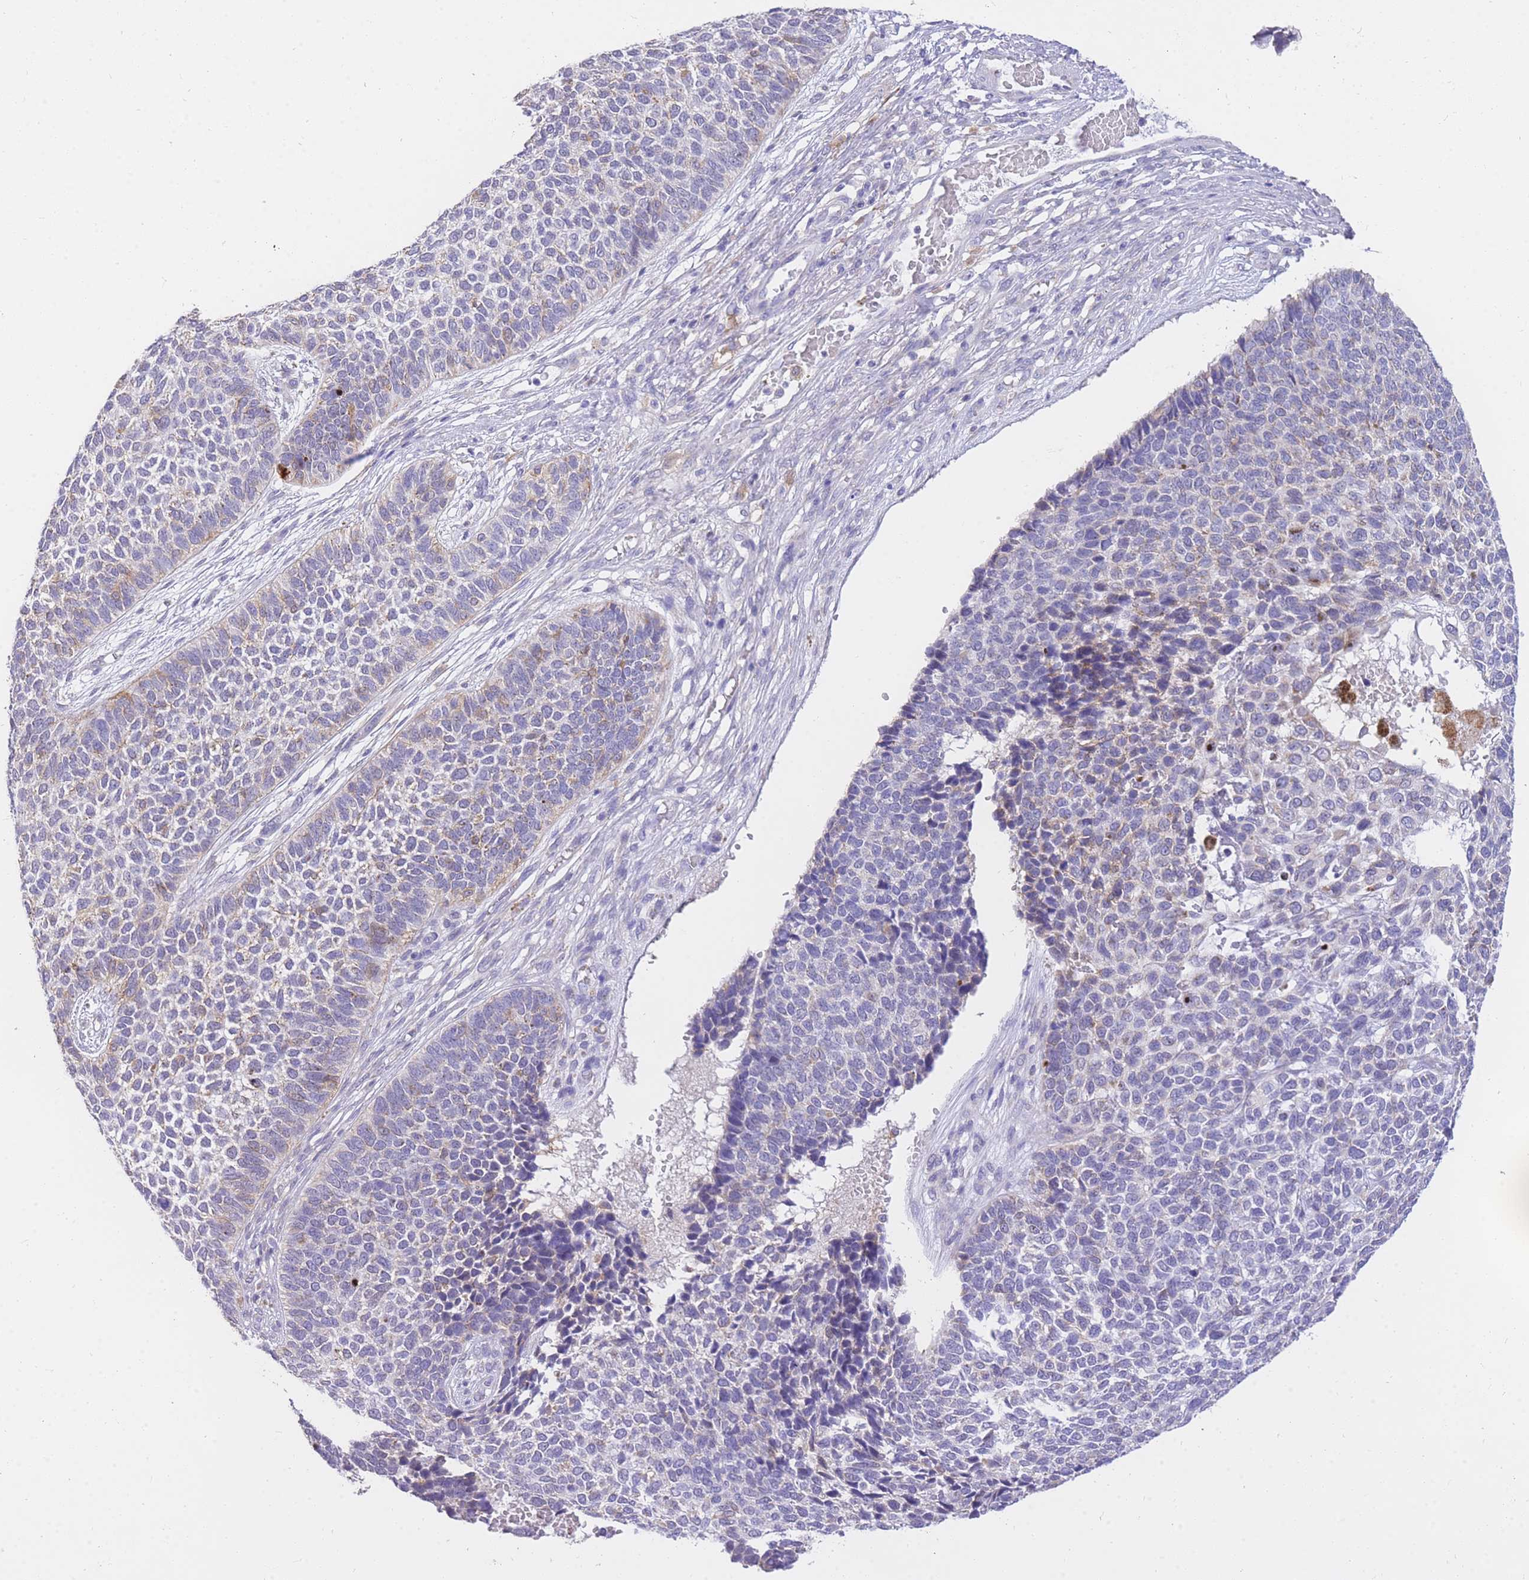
{"staining": {"intensity": "negative", "quantity": "none", "location": "none"}, "tissue": "skin cancer", "cell_type": "Tumor cells", "image_type": "cancer", "snomed": [{"axis": "morphology", "description": "Basal cell carcinoma"}, {"axis": "topography", "description": "Skin"}], "caption": "Immunohistochemistry photomicrograph of neoplastic tissue: skin cancer stained with DAB shows no significant protein staining in tumor cells. (Stains: DAB immunohistochemistry (IHC) with hematoxylin counter stain, Microscopy: brightfield microscopy at high magnification).", "gene": "C2orf88", "patient": {"sex": "female", "age": 84}}